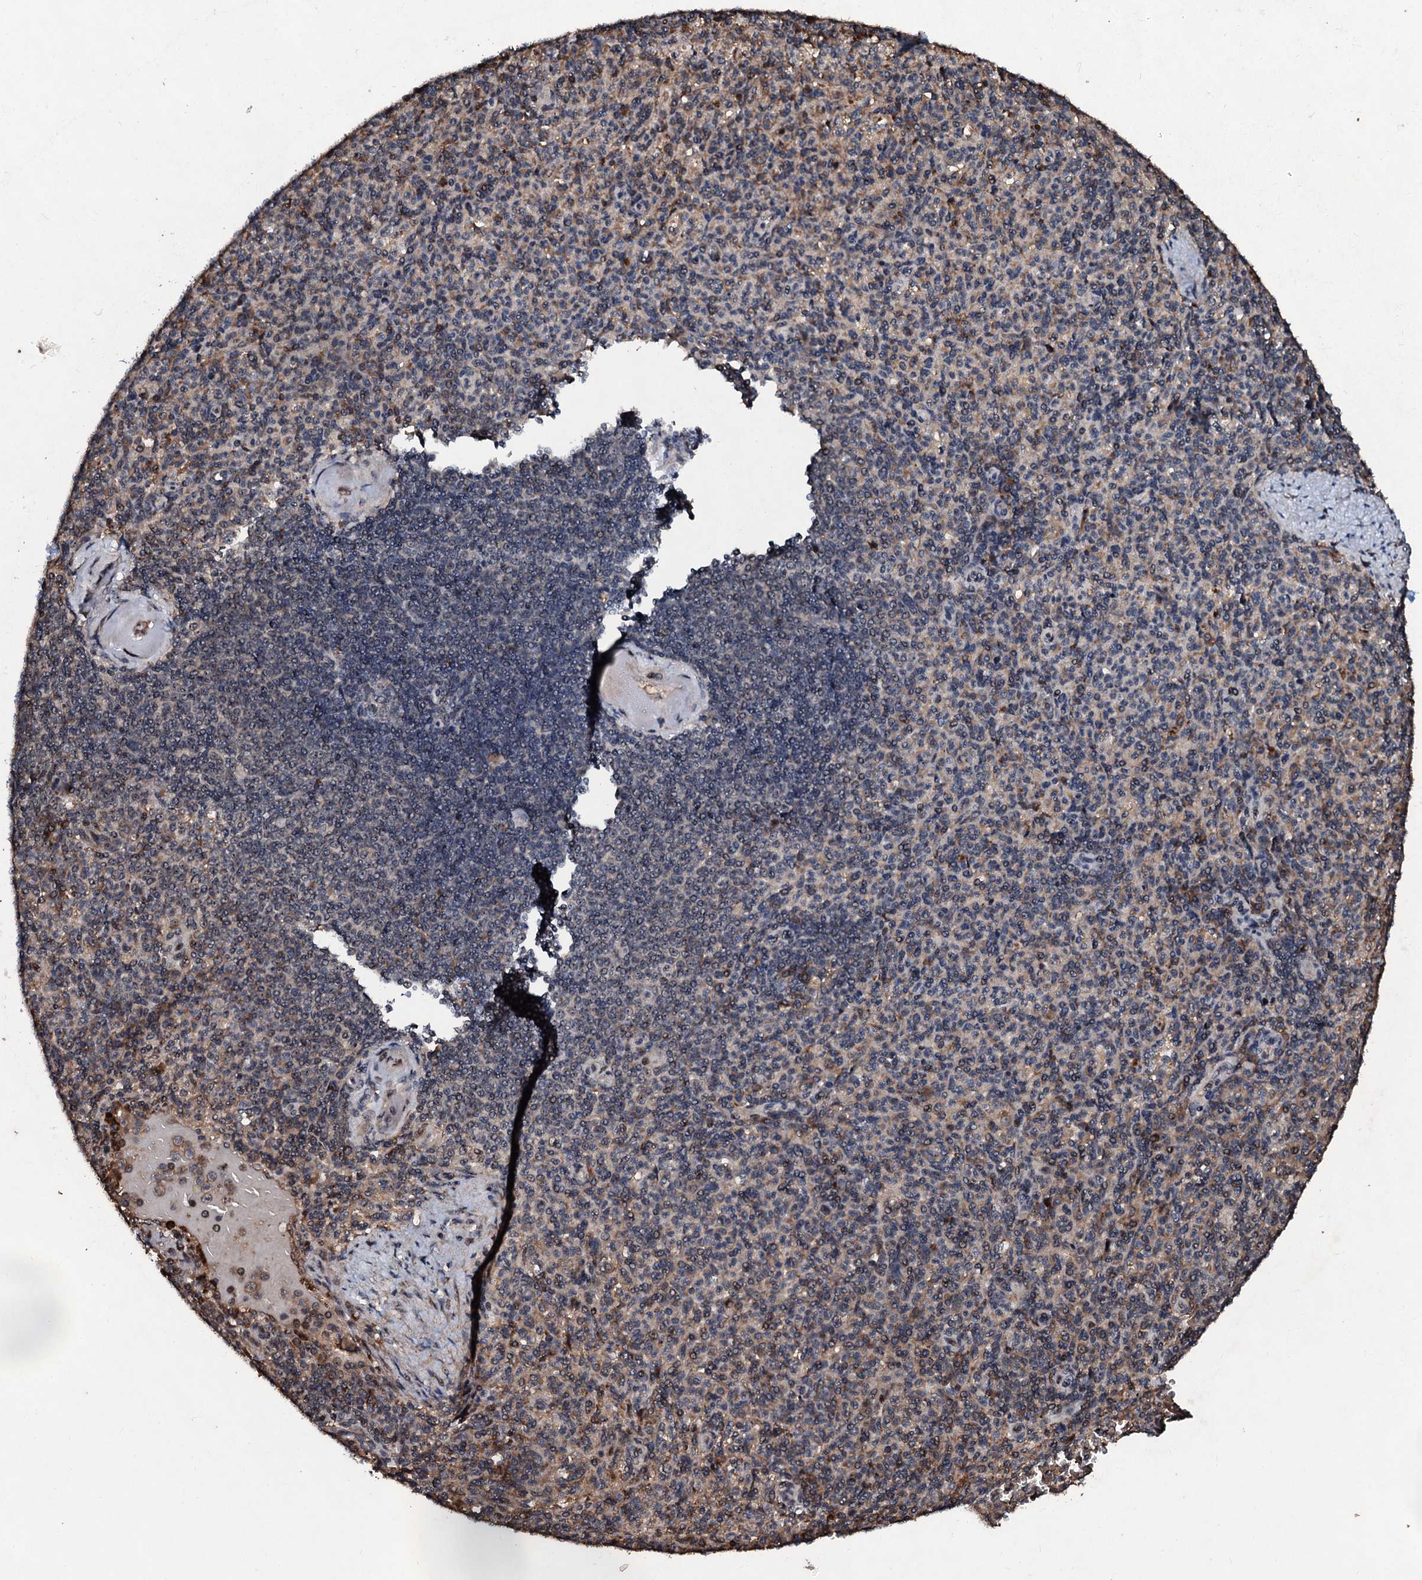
{"staining": {"intensity": "moderate", "quantity": "<25%", "location": "cytoplasmic/membranous,nuclear"}, "tissue": "spleen", "cell_type": "Cells in red pulp", "image_type": "normal", "snomed": [{"axis": "morphology", "description": "Normal tissue, NOS"}, {"axis": "topography", "description": "Spleen"}], "caption": "A histopathology image showing moderate cytoplasmic/membranous,nuclear expression in approximately <25% of cells in red pulp in unremarkable spleen, as visualized by brown immunohistochemical staining.", "gene": "SUPT7L", "patient": {"sex": "female", "age": 74}}